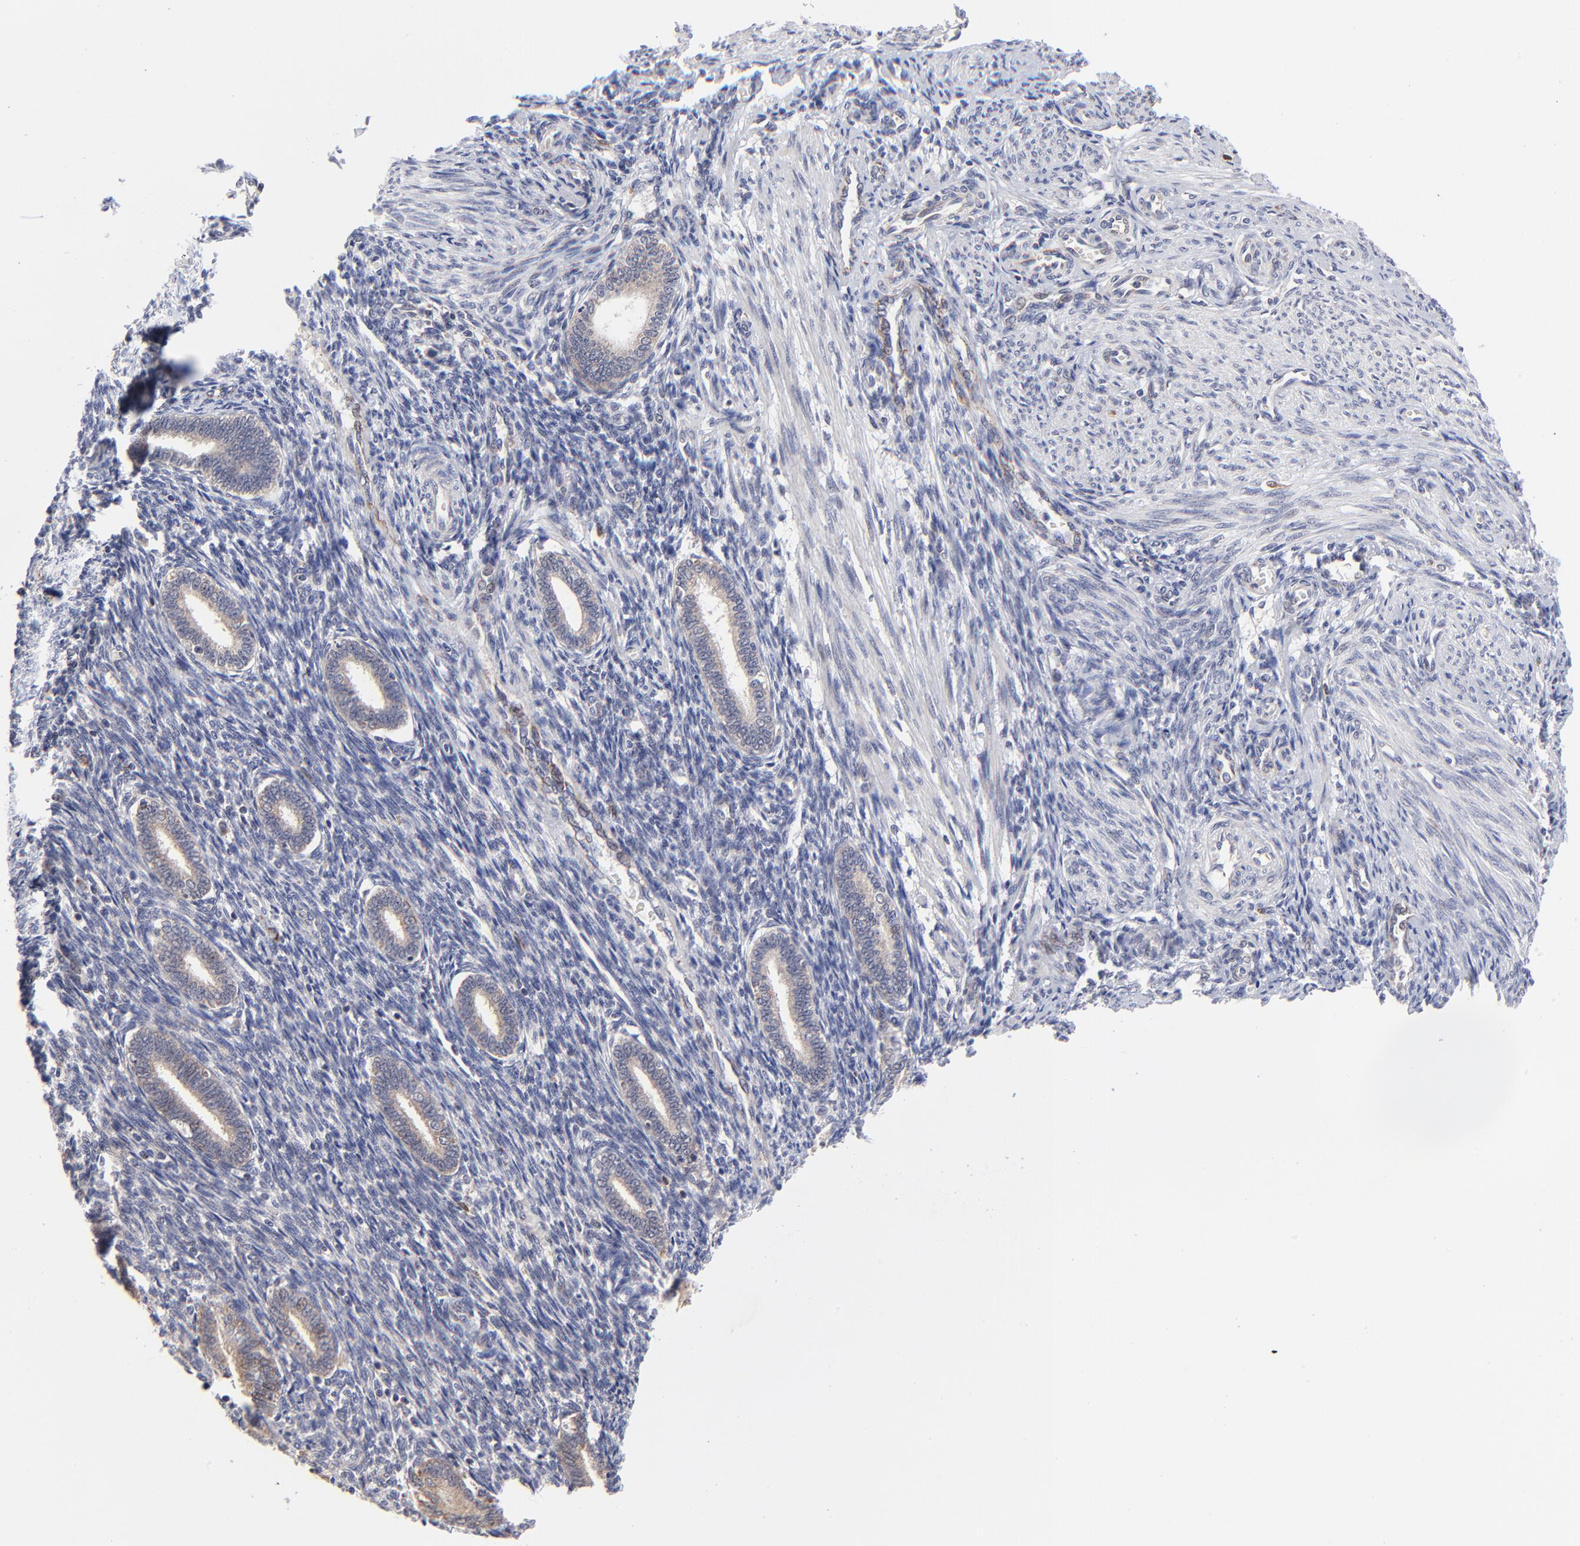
{"staining": {"intensity": "negative", "quantity": "none", "location": "none"}, "tissue": "endometrium", "cell_type": "Cells in endometrial stroma", "image_type": "normal", "snomed": [{"axis": "morphology", "description": "Normal tissue, NOS"}, {"axis": "topography", "description": "Endometrium"}], "caption": "Immunohistochemistry (IHC) image of normal endometrium stained for a protein (brown), which displays no staining in cells in endometrial stroma. (Stains: DAB (3,3'-diaminobenzidine) immunohistochemistry with hematoxylin counter stain, Microscopy: brightfield microscopy at high magnification).", "gene": "FBXL12", "patient": {"sex": "female", "age": 27}}